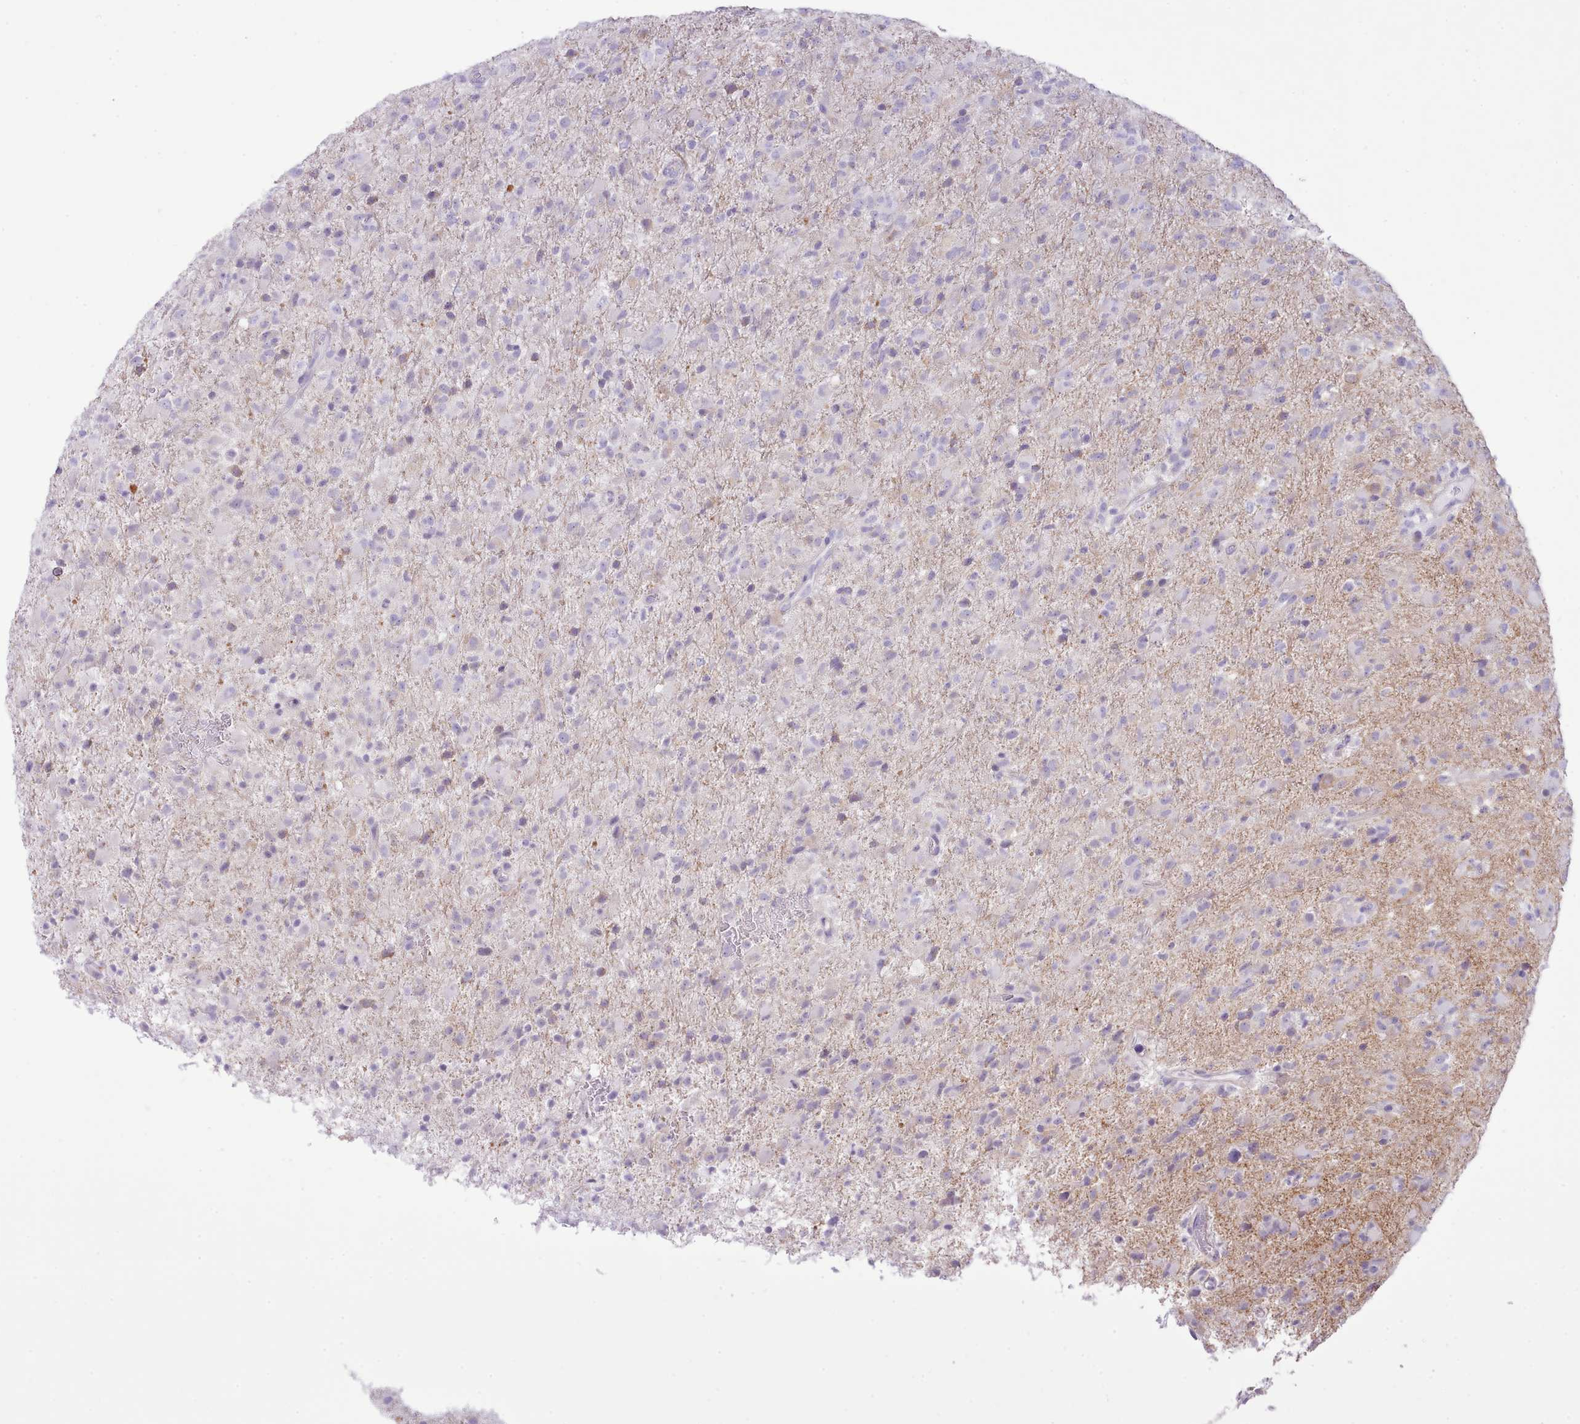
{"staining": {"intensity": "negative", "quantity": "none", "location": "none"}, "tissue": "glioma", "cell_type": "Tumor cells", "image_type": "cancer", "snomed": [{"axis": "morphology", "description": "Glioma, malignant, Low grade"}, {"axis": "topography", "description": "Brain"}], "caption": "A high-resolution image shows immunohistochemistry staining of glioma, which exhibits no significant staining in tumor cells.", "gene": "MDFI", "patient": {"sex": "male", "age": 65}}